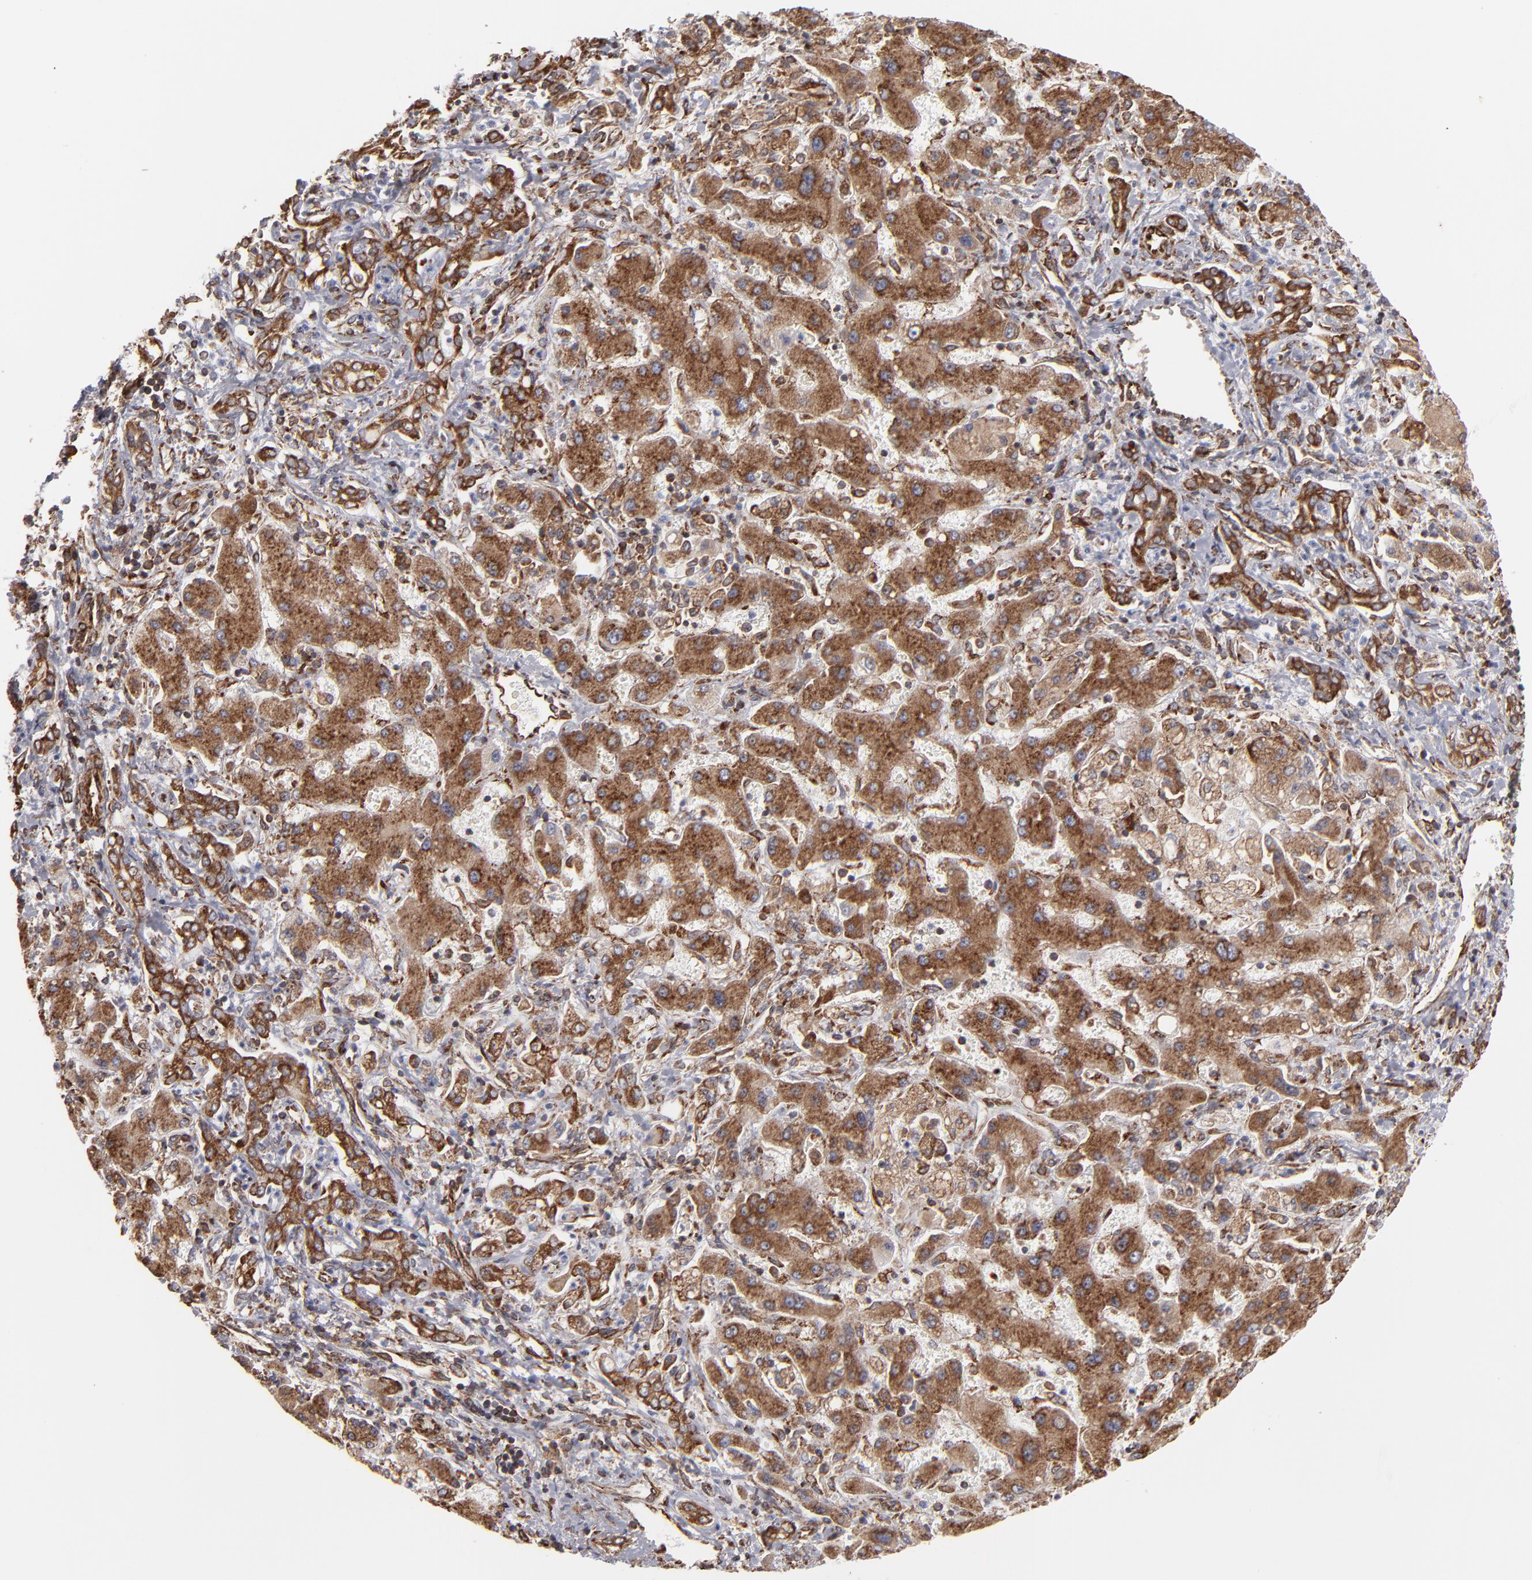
{"staining": {"intensity": "moderate", "quantity": ">75%", "location": "cytoplasmic/membranous"}, "tissue": "liver cancer", "cell_type": "Tumor cells", "image_type": "cancer", "snomed": [{"axis": "morphology", "description": "Cholangiocarcinoma"}, {"axis": "topography", "description": "Liver"}], "caption": "Protein expression analysis of human cholangiocarcinoma (liver) reveals moderate cytoplasmic/membranous positivity in approximately >75% of tumor cells. The staining was performed using DAB (3,3'-diaminobenzidine), with brown indicating positive protein expression. Nuclei are stained blue with hematoxylin.", "gene": "KTN1", "patient": {"sex": "male", "age": 50}}